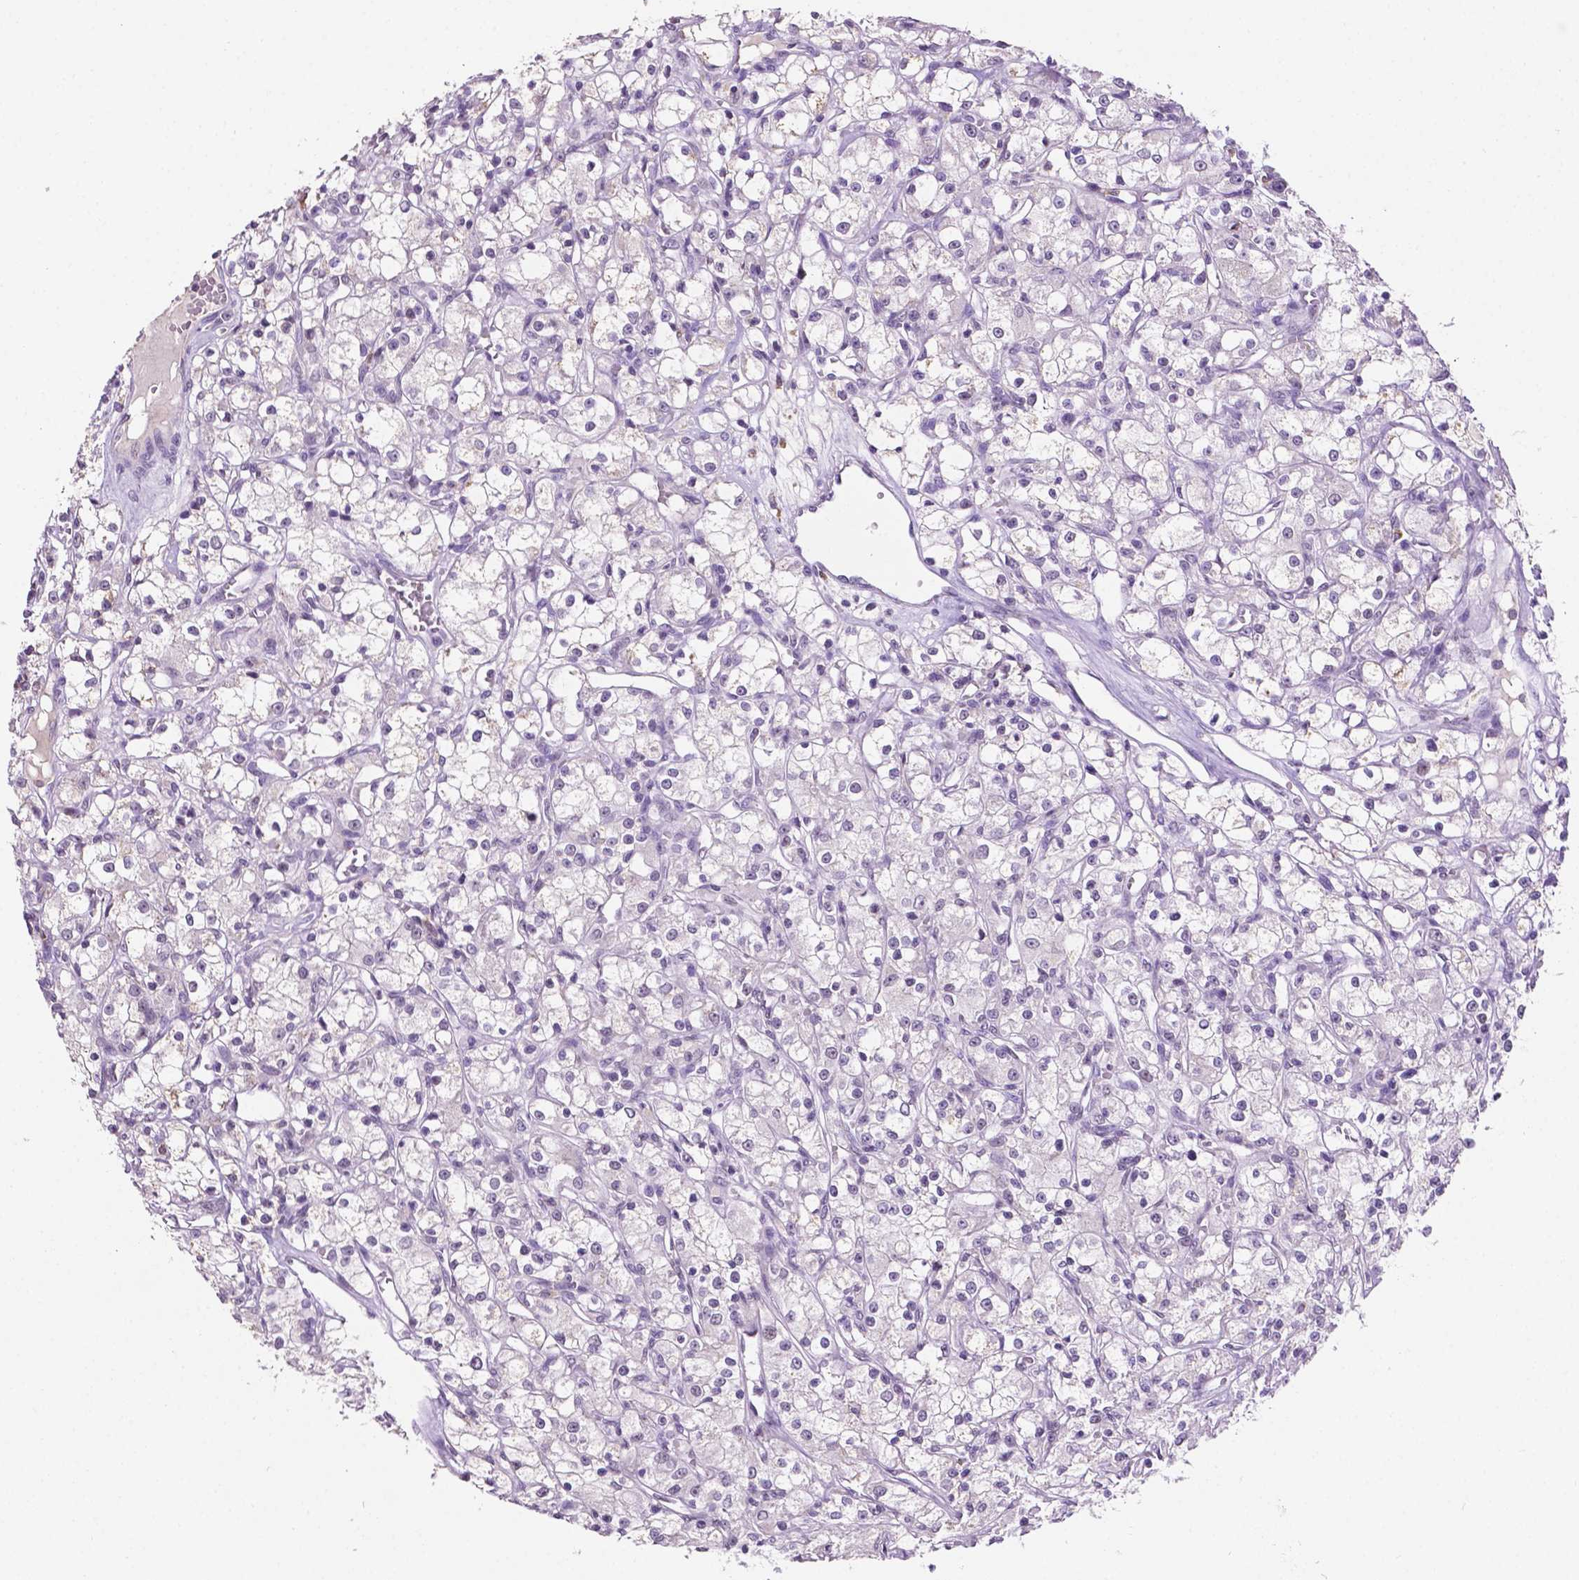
{"staining": {"intensity": "negative", "quantity": "none", "location": "none"}, "tissue": "renal cancer", "cell_type": "Tumor cells", "image_type": "cancer", "snomed": [{"axis": "morphology", "description": "Adenocarcinoma, NOS"}, {"axis": "topography", "description": "Kidney"}], "caption": "The micrograph shows no staining of tumor cells in renal adenocarcinoma. The staining was performed using DAB to visualize the protein expression in brown, while the nuclei were stained in blue with hematoxylin (Magnification: 20x).", "gene": "PTPN6", "patient": {"sex": "female", "age": 59}}